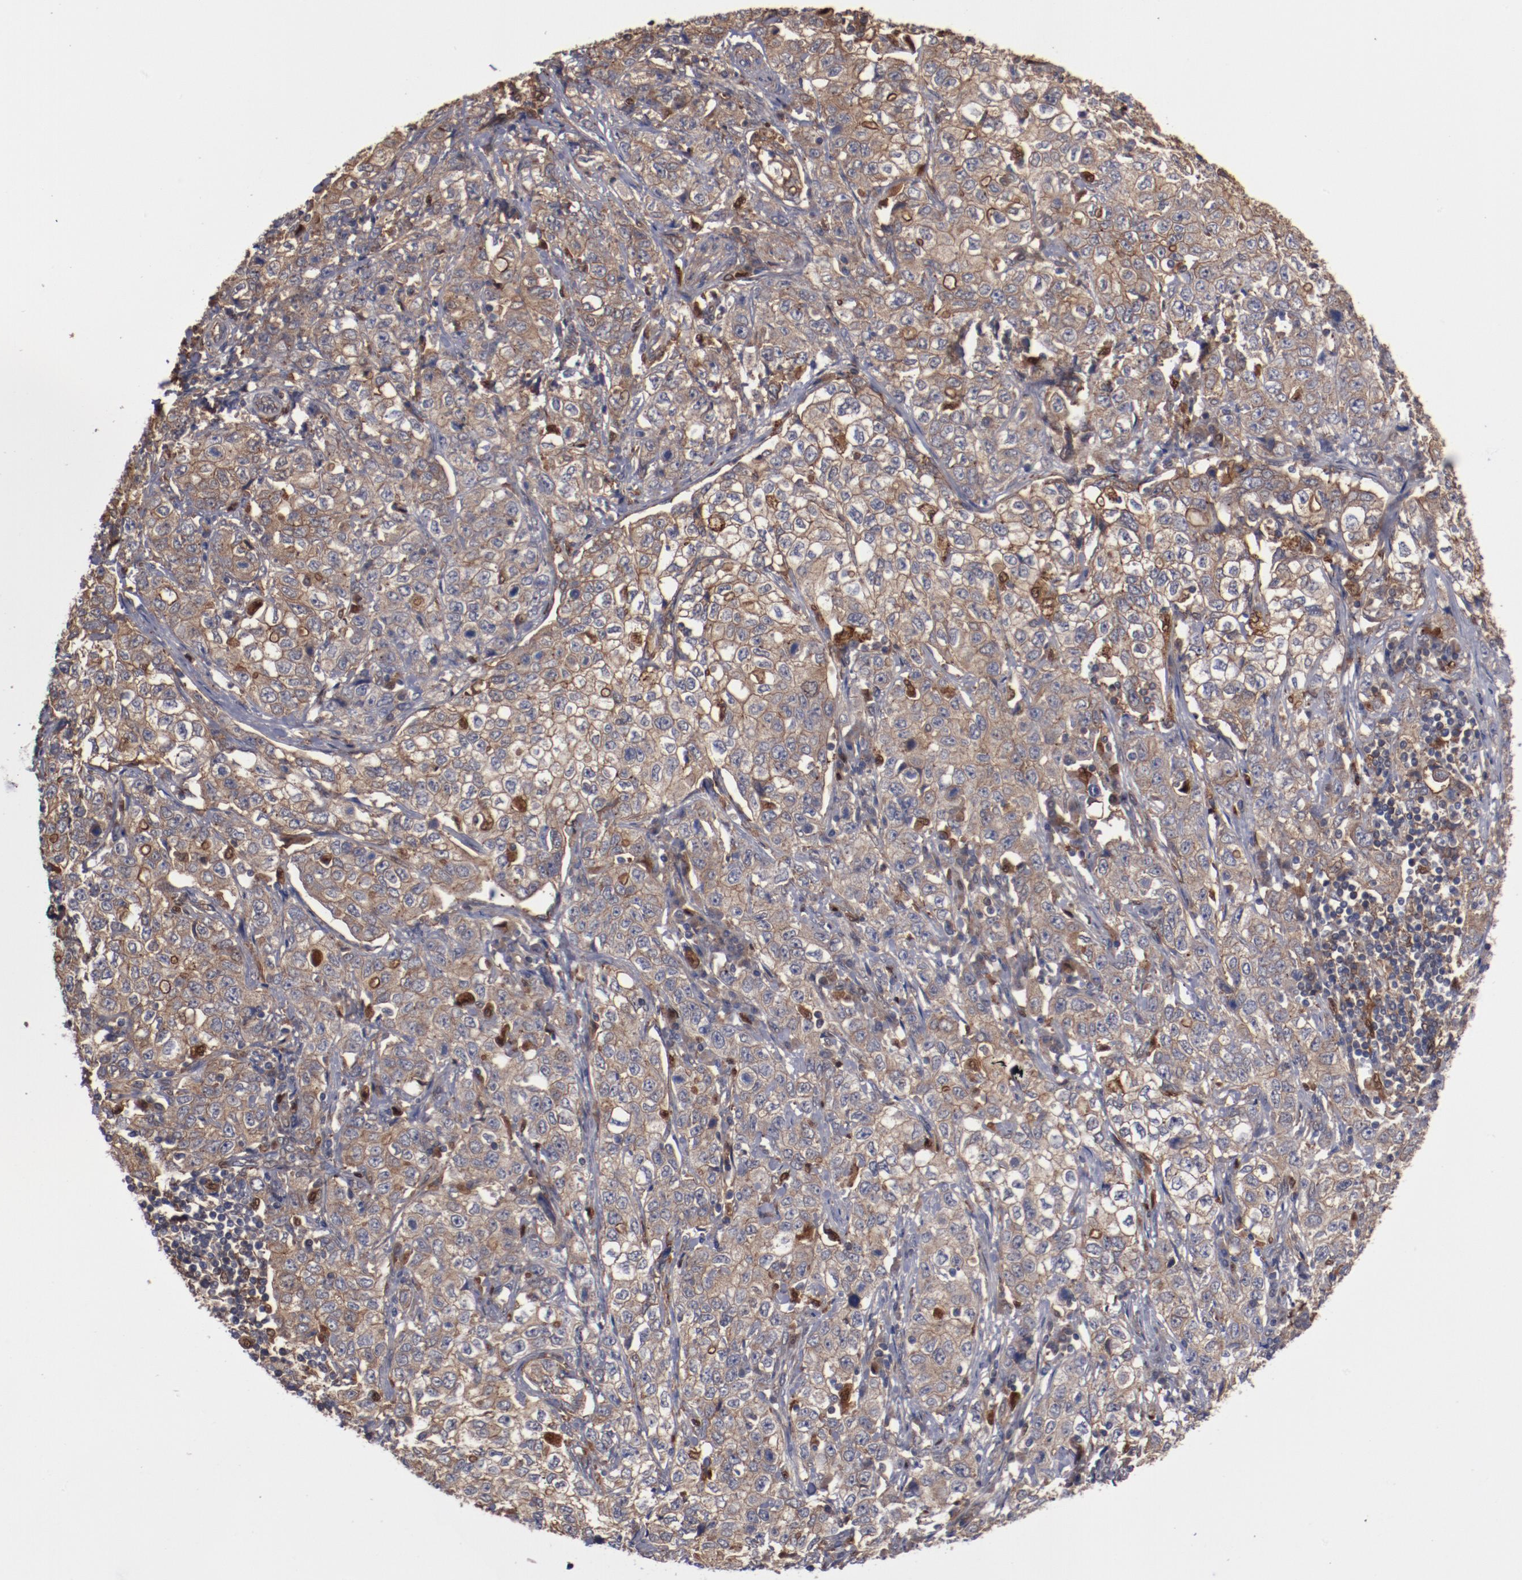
{"staining": {"intensity": "moderate", "quantity": ">75%", "location": "cytoplasmic/membranous"}, "tissue": "stomach cancer", "cell_type": "Tumor cells", "image_type": "cancer", "snomed": [{"axis": "morphology", "description": "Adenocarcinoma, NOS"}, {"axis": "topography", "description": "Stomach"}], "caption": "Protein positivity by immunohistochemistry (IHC) displays moderate cytoplasmic/membranous positivity in approximately >75% of tumor cells in adenocarcinoma (stomach). The staining was performed using DAB (3,3'-diaminobenzidine), with brown indicating positive protein expression. Nuclei are stained blue with hematoxylin.", "gene": "DNAAF2", "patient": {"sex": "male", "age": 48}}